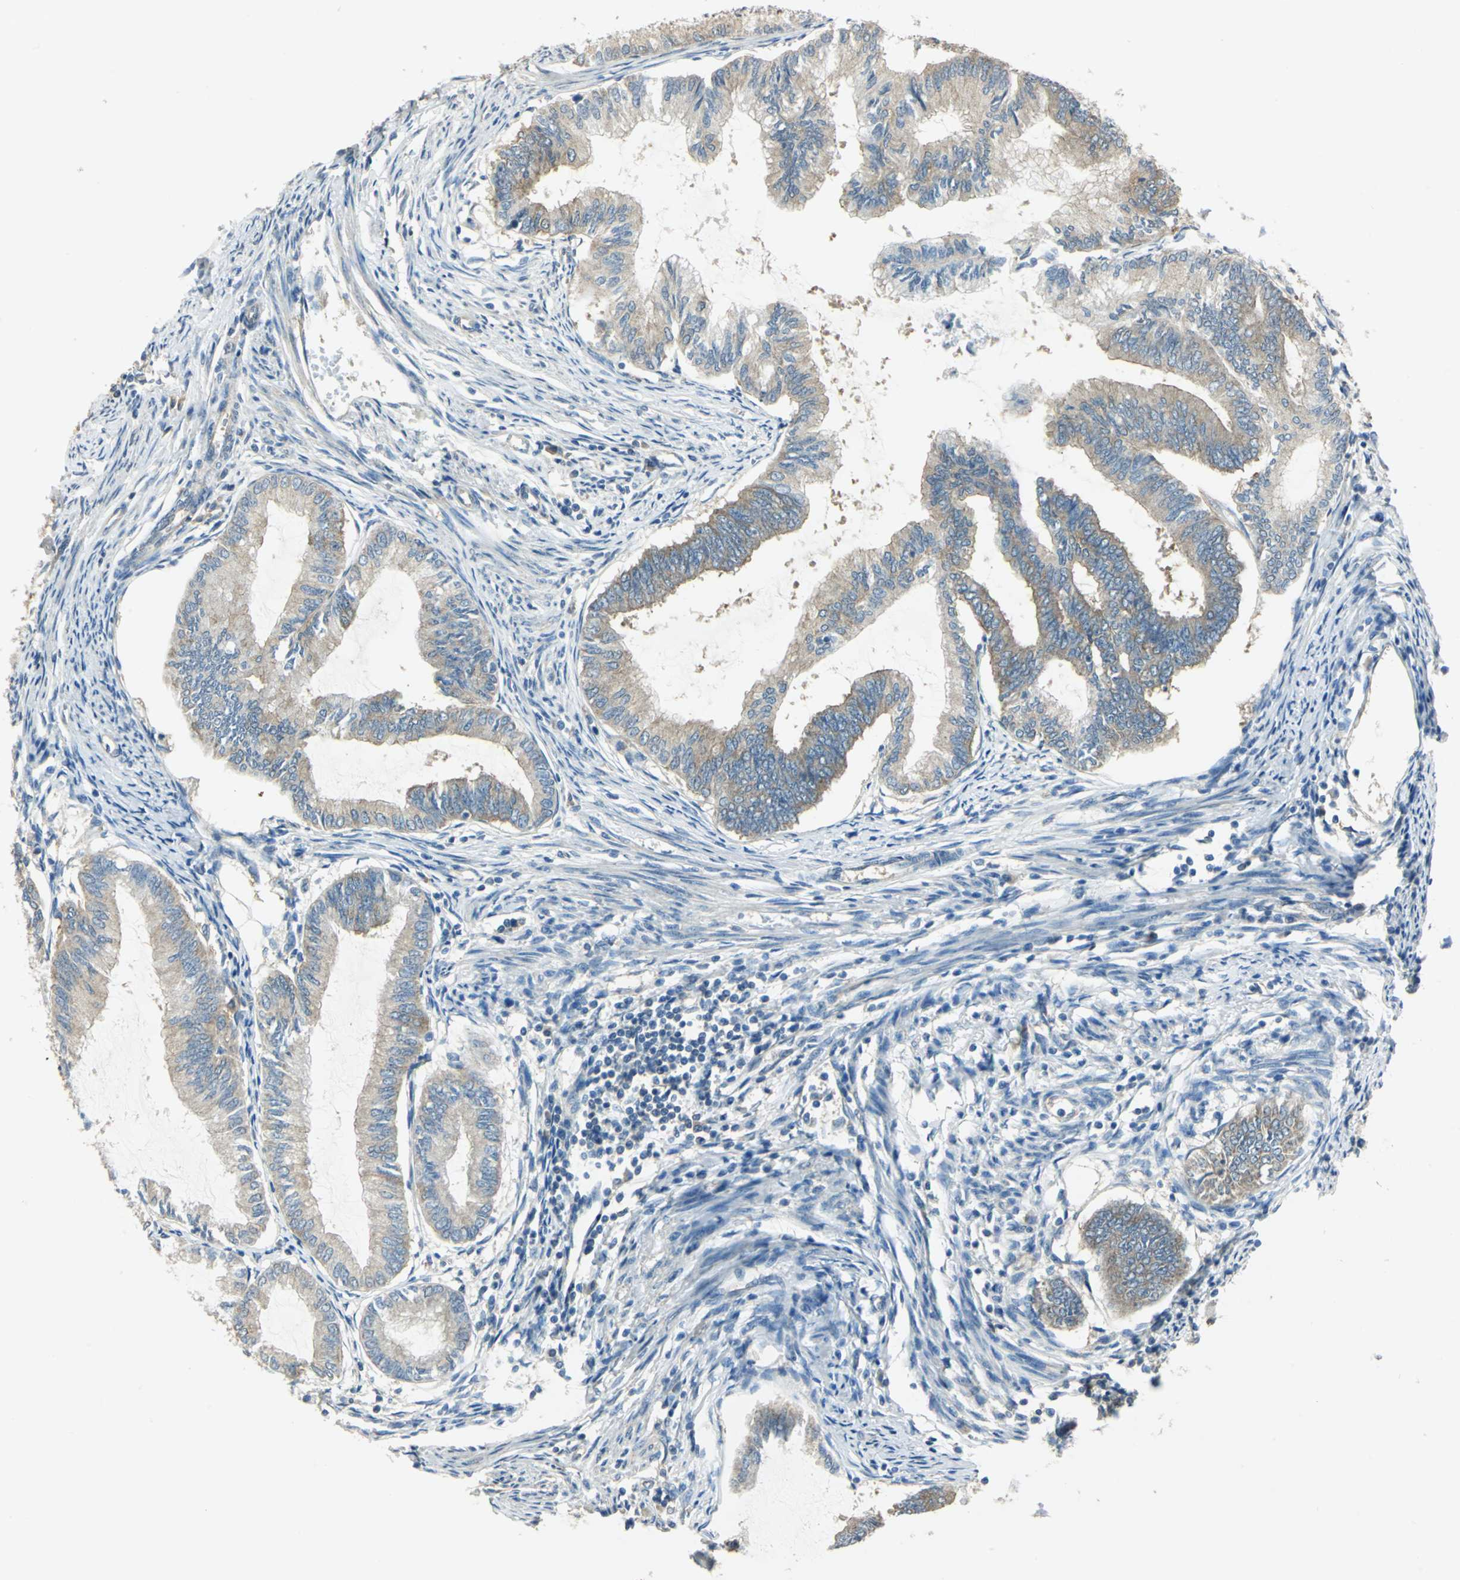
{"staining": {"intensity": "moderate", "quantity": ">75%", "location": "cytoplasmic/membranous"}, "tissue": "endometrial cancer", "cell_type": "Tumor cells", "image_type": "cancer", "snomed": [{"axis": "morphology", "description": "Adenocarcinoma, NOS"}, {"axis": "topography", "description": "Endometrium"}], "caption": "Immunohistochemistry of endometrial cancer (adenocarcinoma) displays medium levels of moderate cytoplasmic/membranous positivity in about >75% of tumor cells.", "gene": "SHC2", "patient": {"sex": "female", "age": 86}}